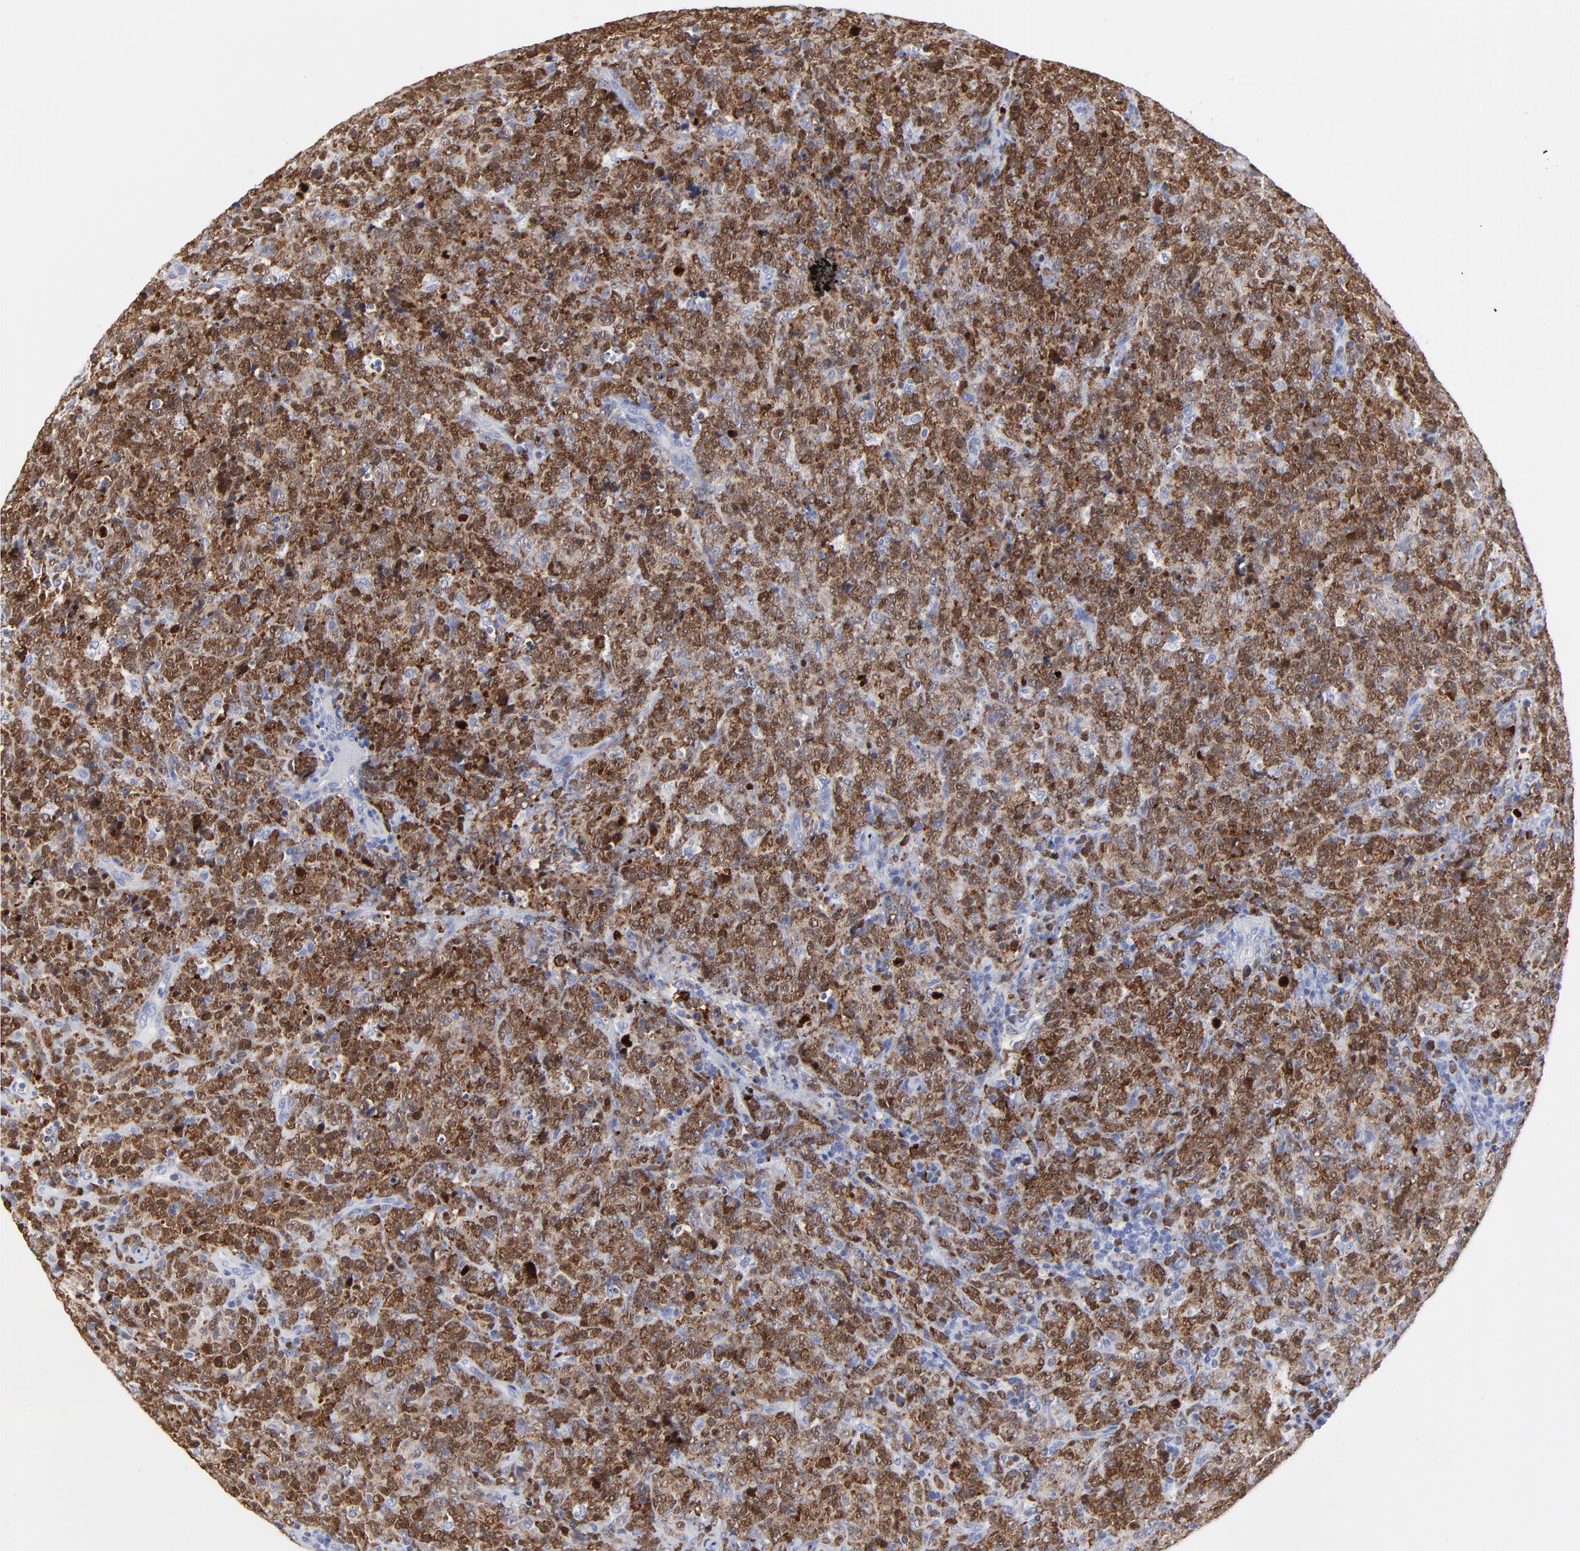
{"staining": {"intensity": "strong", "quantity": ">75%", "location": "cytoplasmic/membranous,nuclear"}, "tissue": "lymphoma", "cell_type": "Tumor cells", "image_type": "cancer", "snomed": [{"axis": "morphology", "description": "Malignant lymphoma, non-Hodgkin's type, High grade"}, {"axis": "topography", "description": "Tonsil"}], "caption": "Immunohistochemical staining of lymphoma reveals high levels of strong cytoplasmic/membranous and nuclear protein staining in about >75% of tumor cells.", "gene": "NCAPH", "patient": {"sex": "female", "age": 36}}